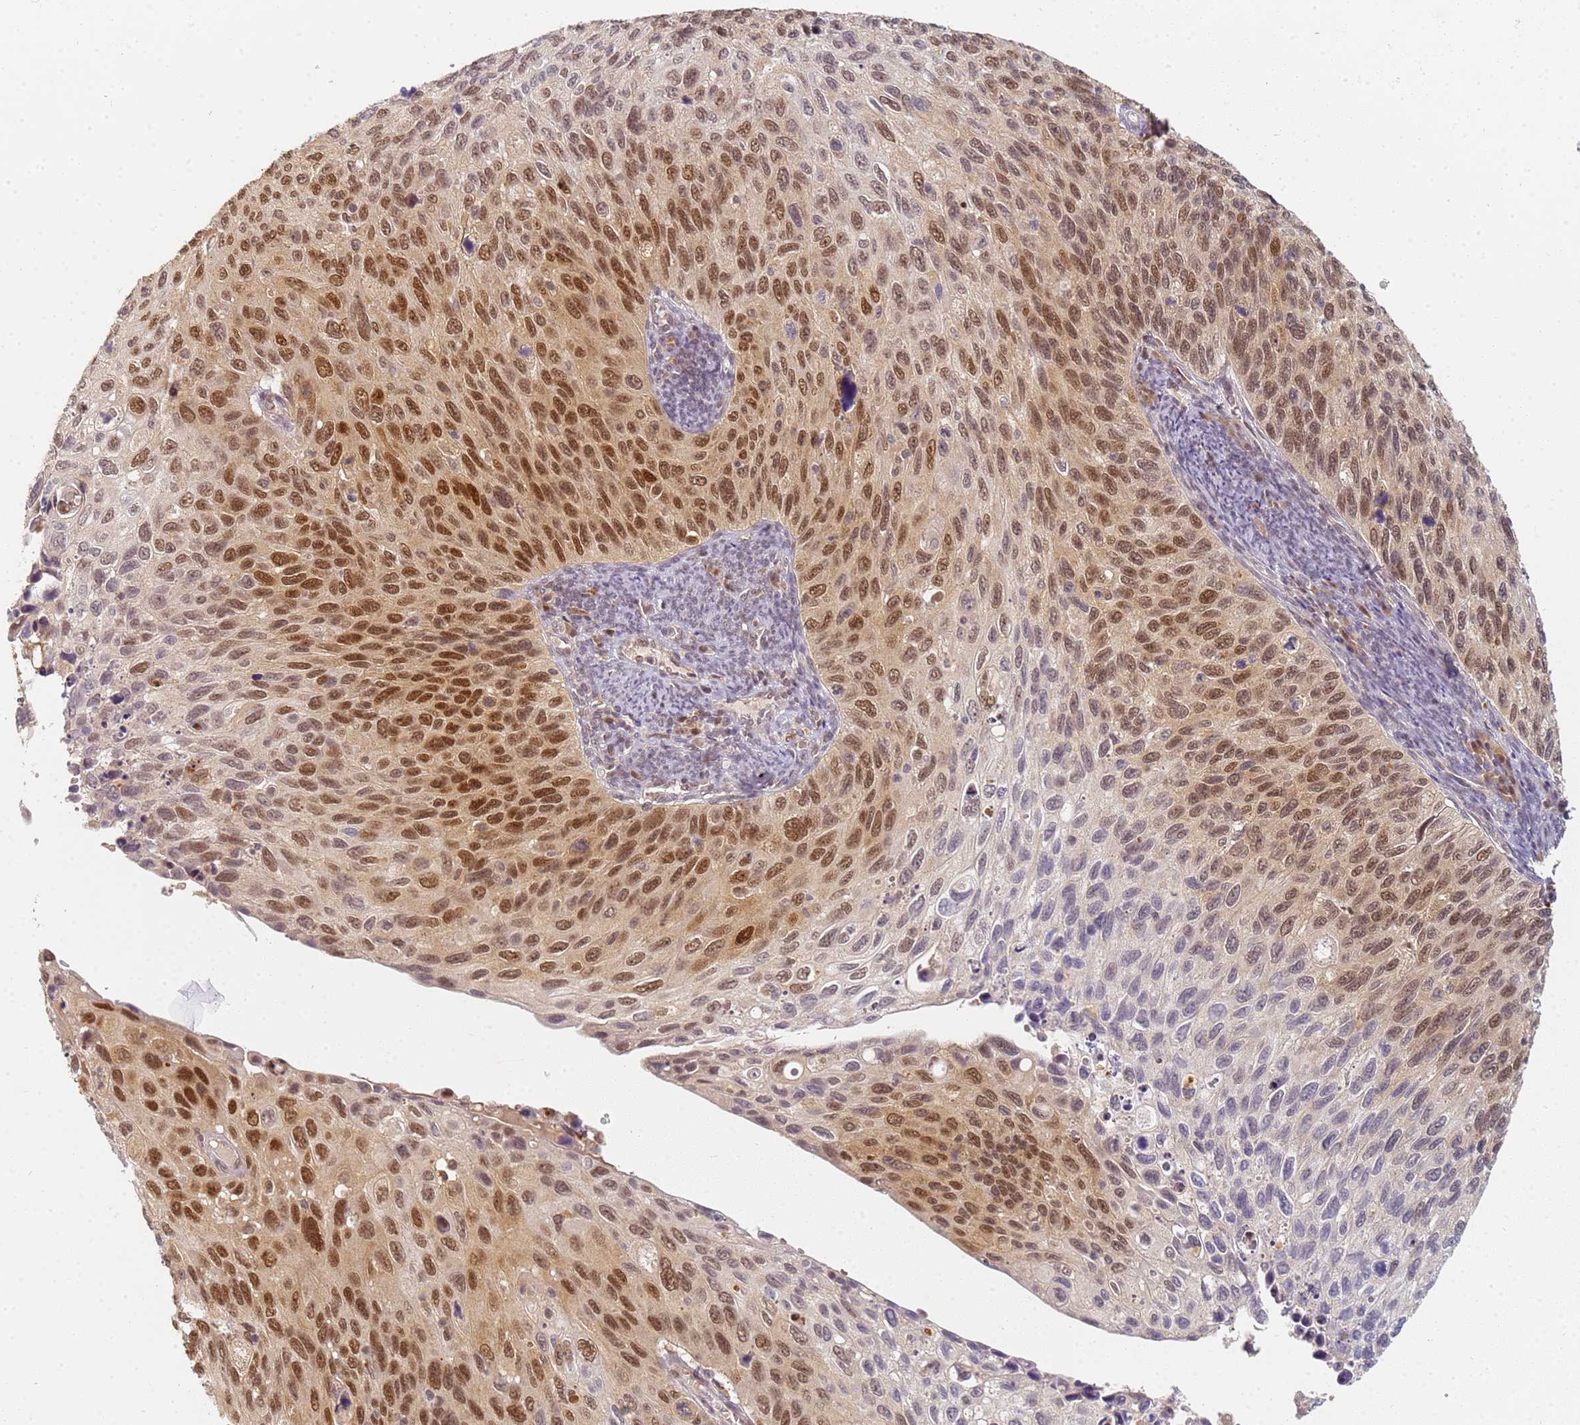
{"staining": {"intensity": "strong", "quantity": "25%-75%", "location": "nuclear"}, "tissue": "cervical cancer", "cell_type": "Tumor cells", "image_type": "cancer", "snomed": [{"axis": "morphology", "description": "Squamous cell carcinoma, NOS"}, {"axis": "topography", "description": "Cervix"}], "caption": "Protein staining reveals strong nuclear staining in about 25%-75% of tumor cells in cervical cancer.", "gene": "HMCES", "patient": {"sex": "female", "age": 70}}